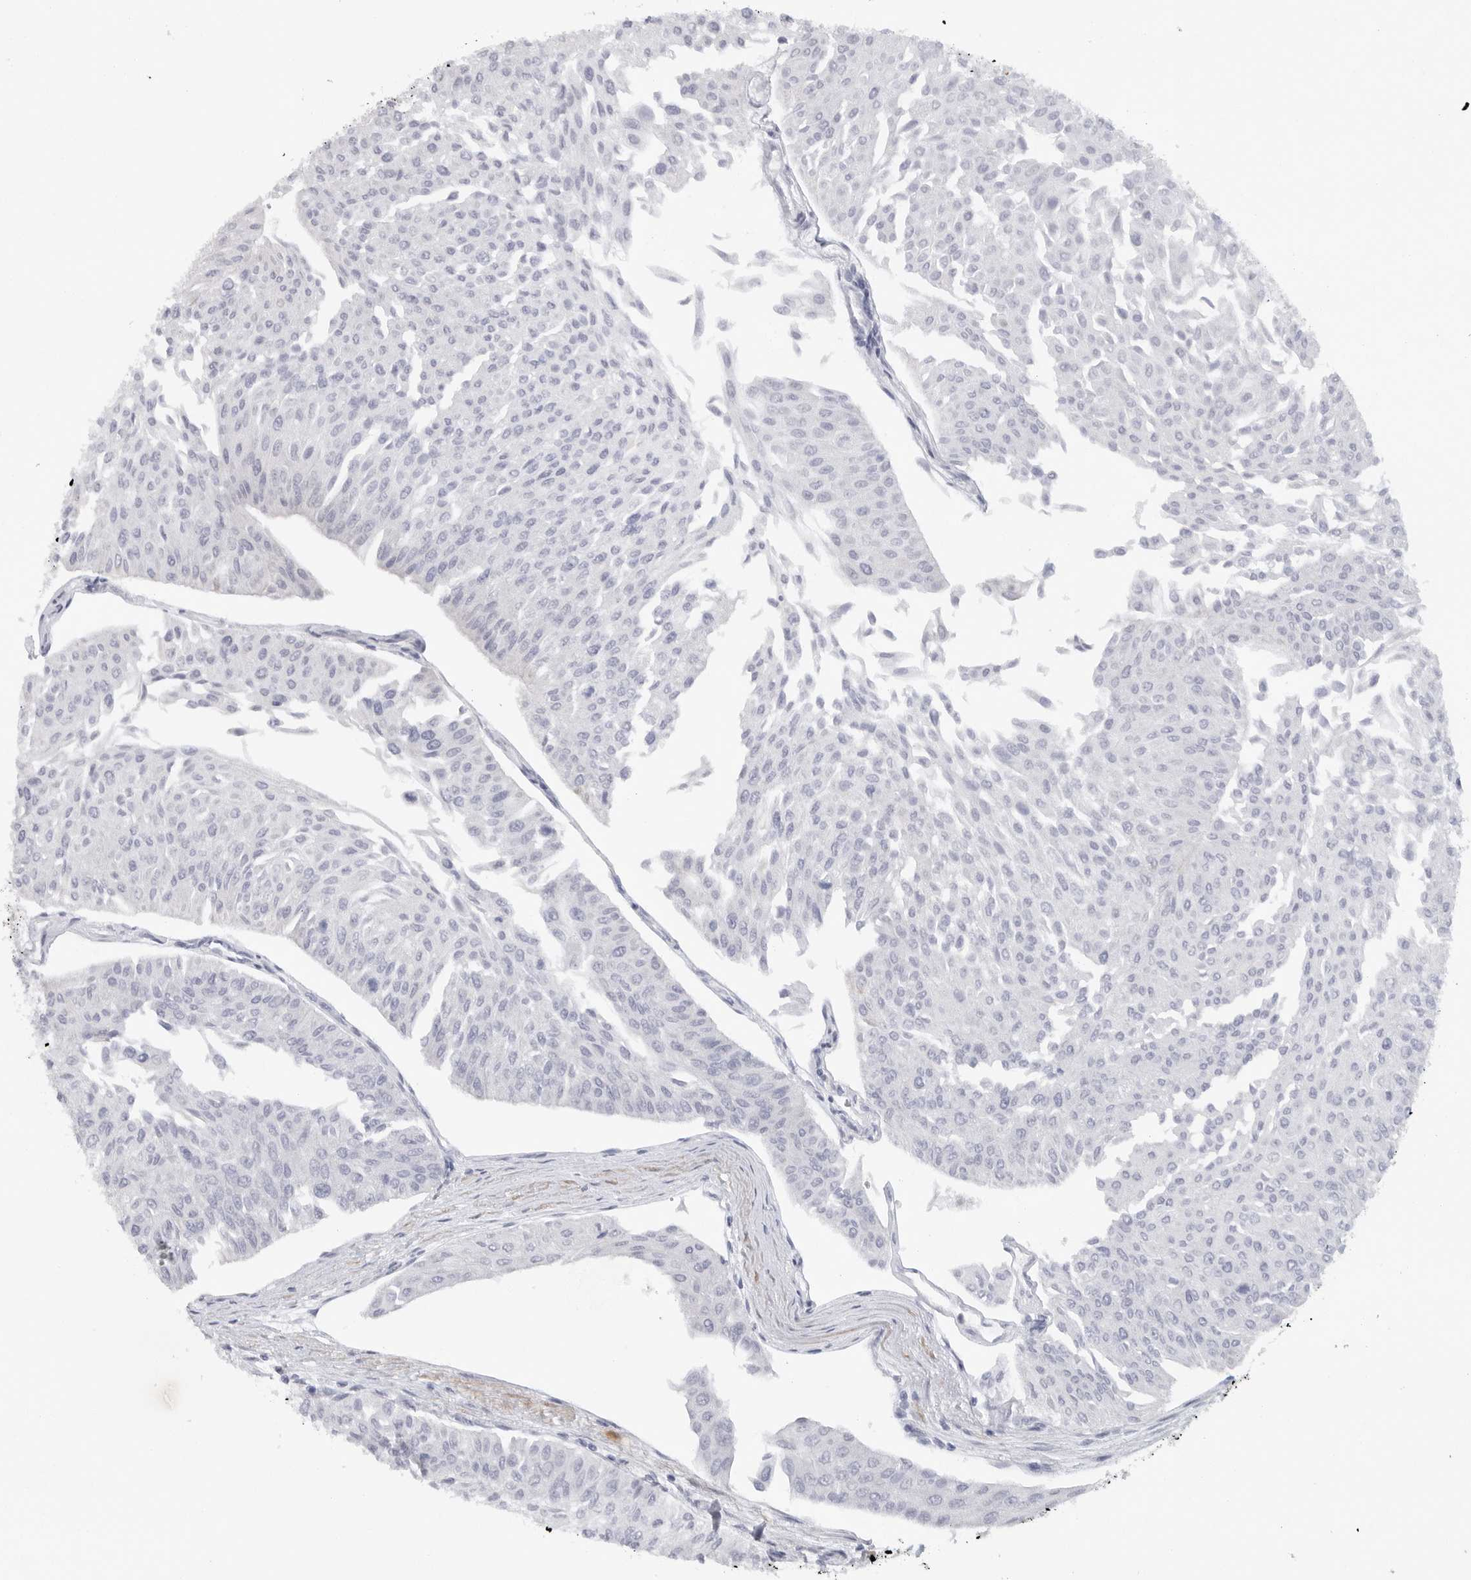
{"staining": {"intensity": "negative", "quantity": "none", "location": "none"}, "tissue": "urothelial cancer", "cell_type": "Tumor cells", "image_type": "cancer", "snomed": [{"axis": "morphology", "description": "Urothelial carcinoma, Low grade"}, {"axis": "topography", "description": "Urinary bladder"}], "caption": "IHC of human urothelial cancer displays no expression in tumor cells.", "gene": "TNR", "patient": {"sex": "male", "age": 67}}